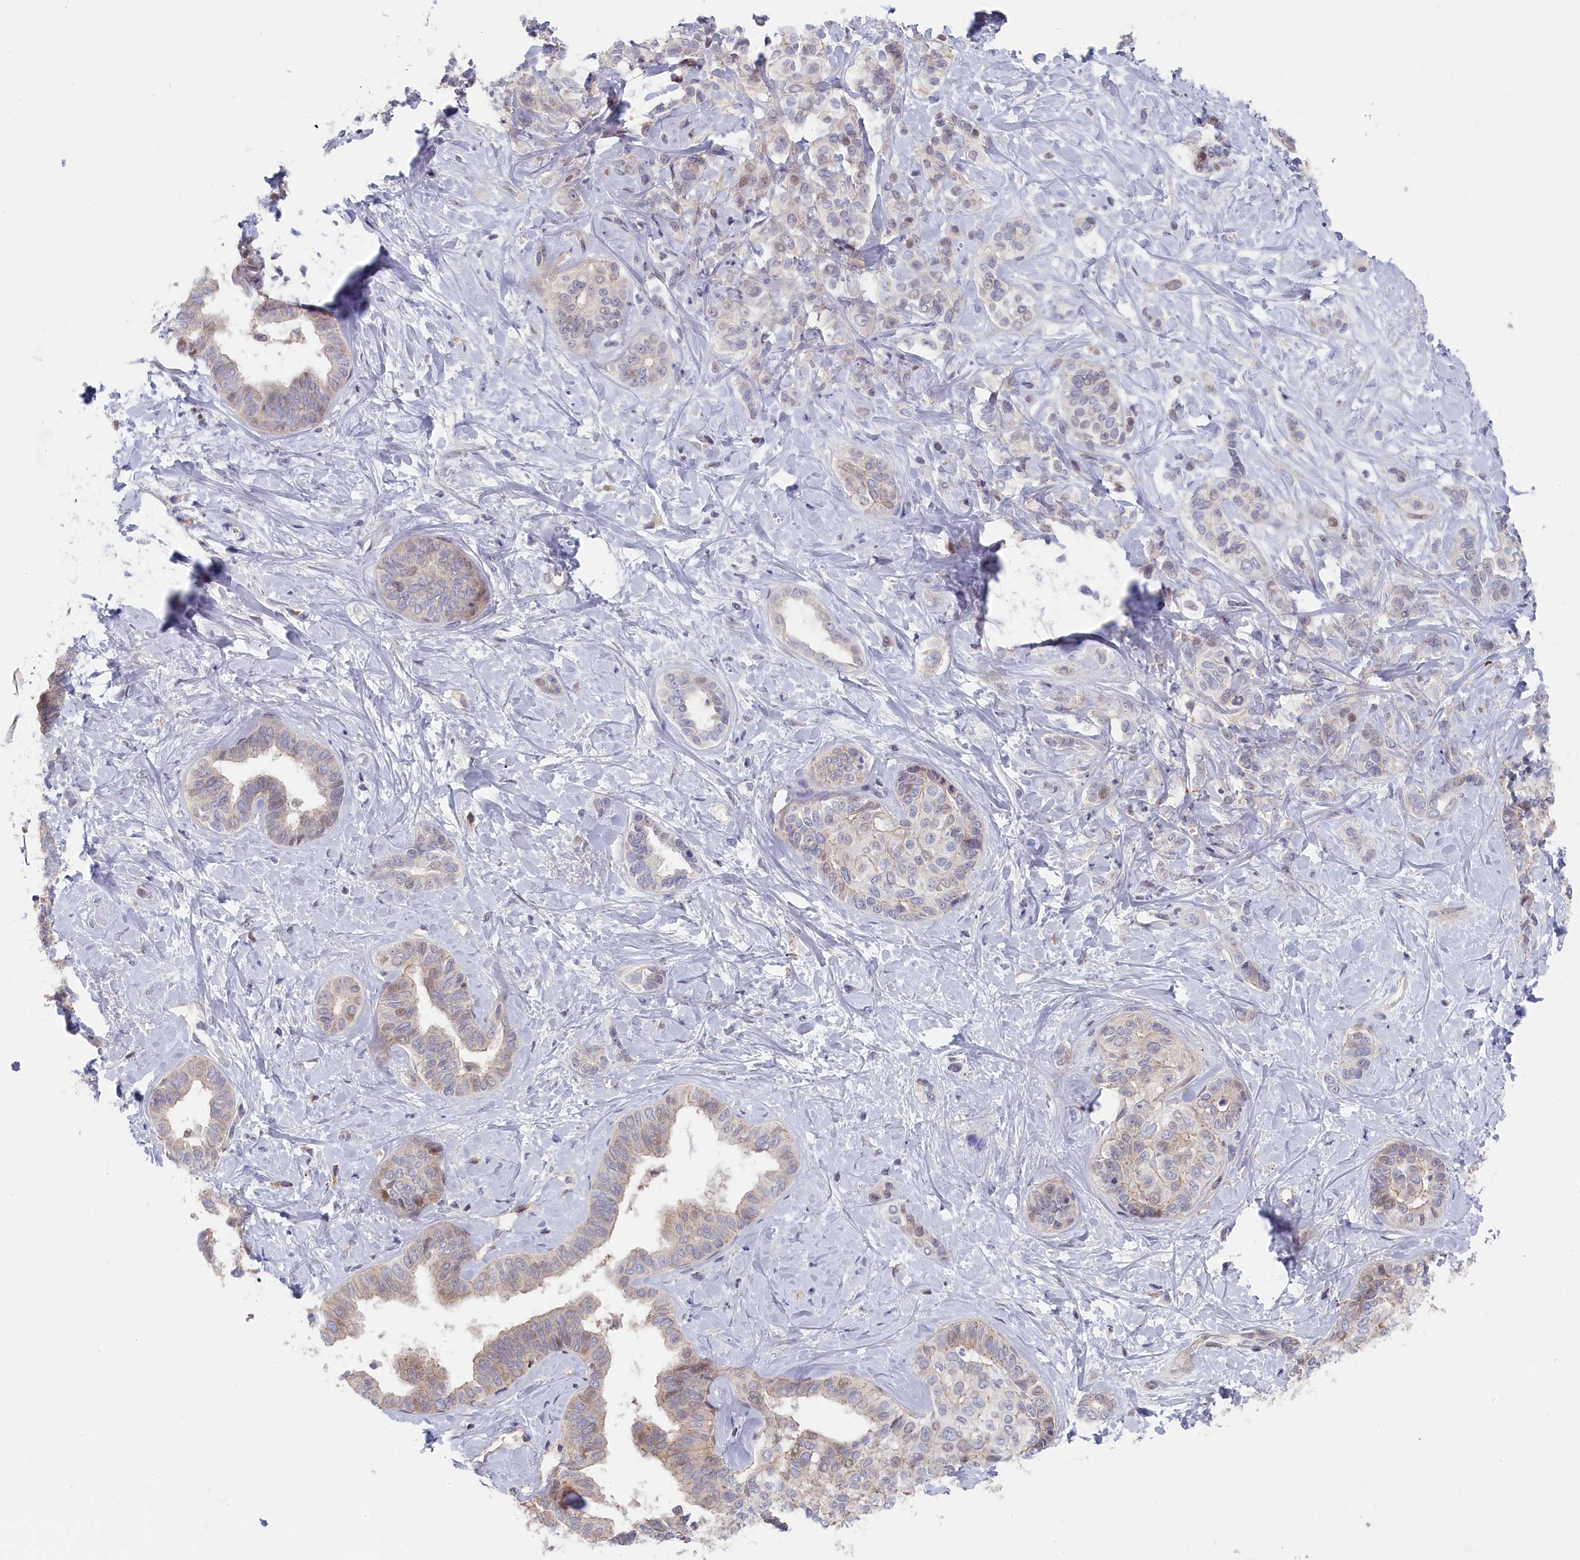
{"staining": {"intensity": "weak", "quantity": "<25%", "location": "cytoplasmic/membranous,nuclear"}, "tissue": "liver cancer", "cell_type": "Tumor cells", "image_type": "cancer", "snomed": [{"axis": "morphology", "description": "Cholangiocarcinoma"}, {"axis": "topography", "description": "Liver"}], "caption": "An IHC photomicrograph of liver cancer is shown. There is no staining in tumor cells of liver cancer.", "gene": "INTS4", "patient": {"sex": "female", "age": 77}}